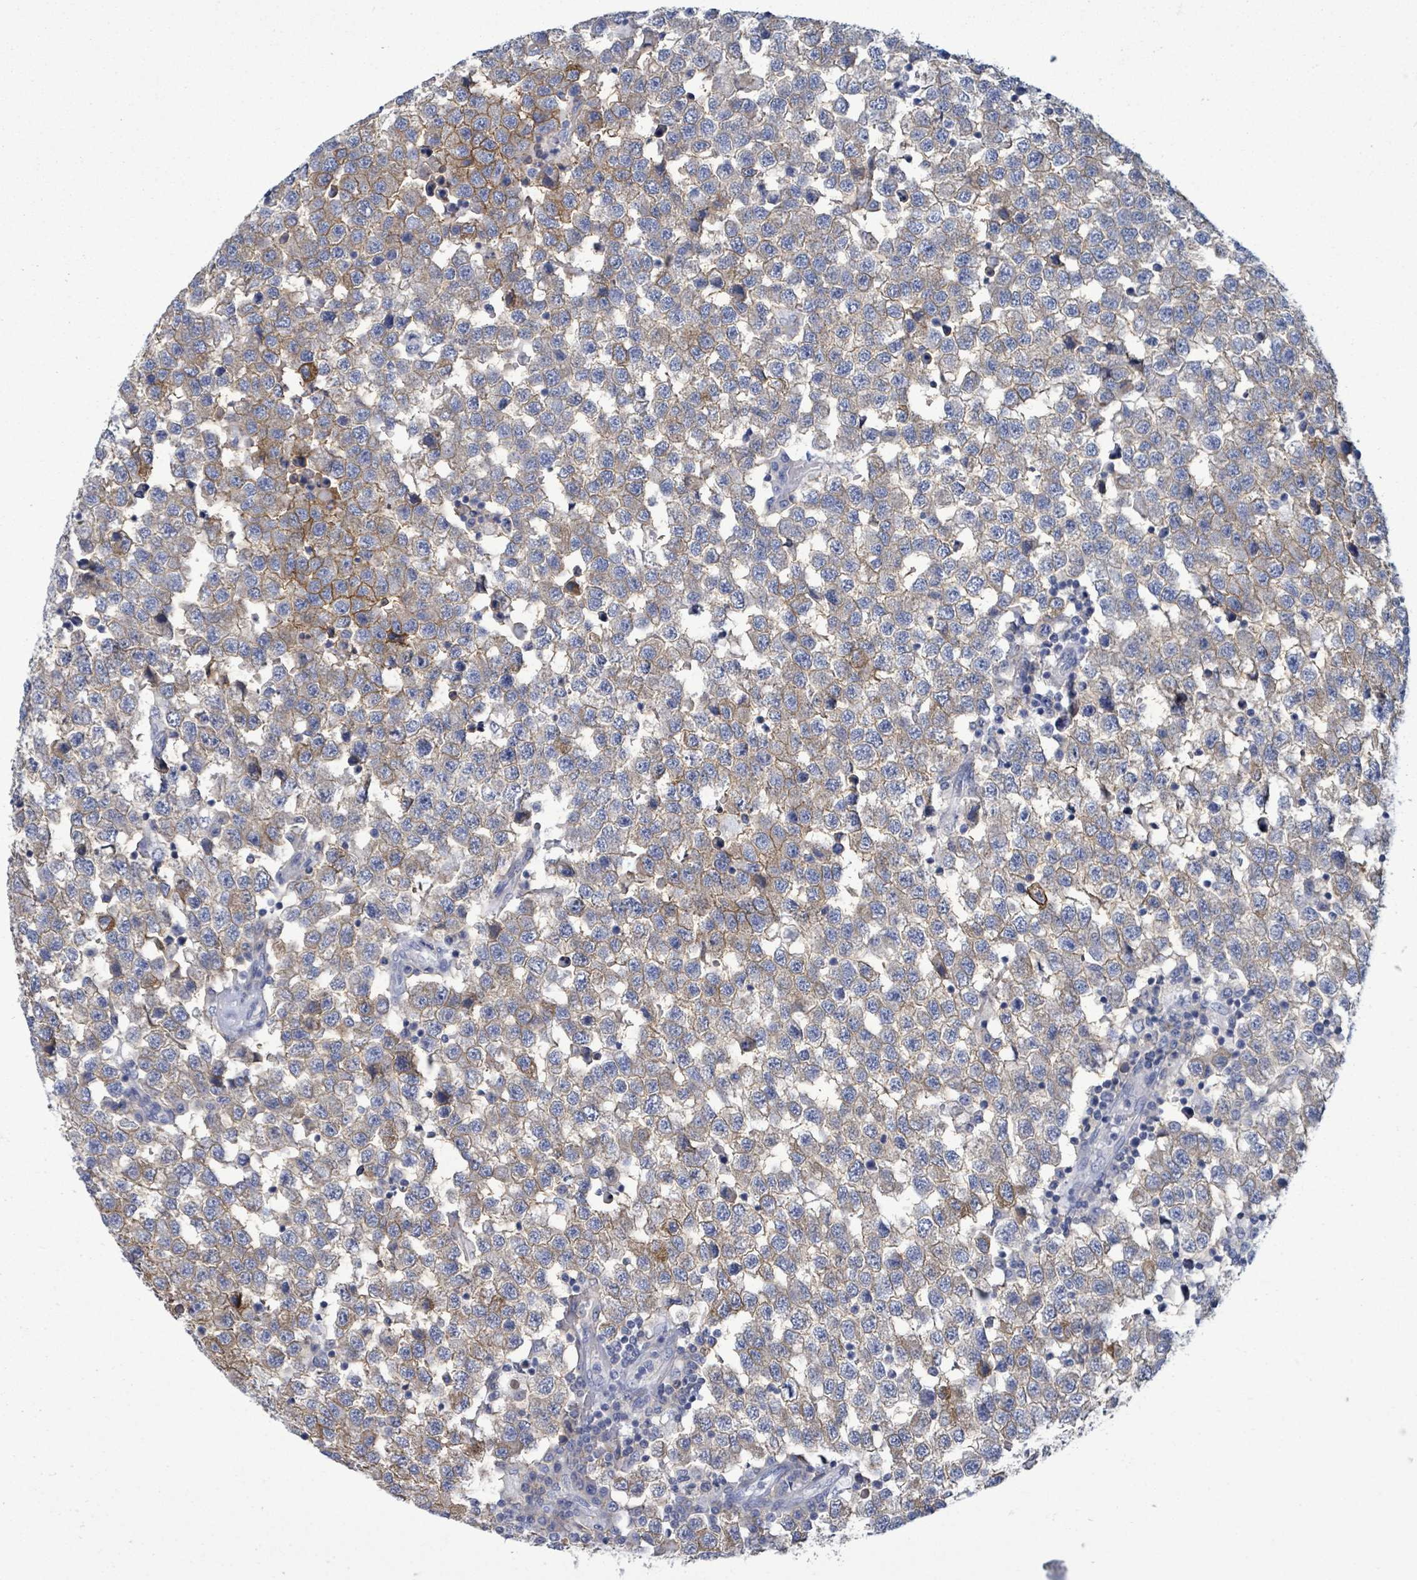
{"staining": {"intensity": "moderate", "quantity": "<25%", "location": "cytoplasmic/membranous"}, "tissue": "testis cancer", "cell_type": "Tumor cells", "image_type": "cancer", "snomed": [{"axis": "morphology", "description": "Seminoma, NOS"}, {"axis": "topography", "description": "Testis"}], "caption": "Moderate cytoplasmic/membranous staining is seen in approximately <25% of tumor cells in seminoma (testis).", "gene": "BSG", "patient": {"sex": "male", "age": 34}}